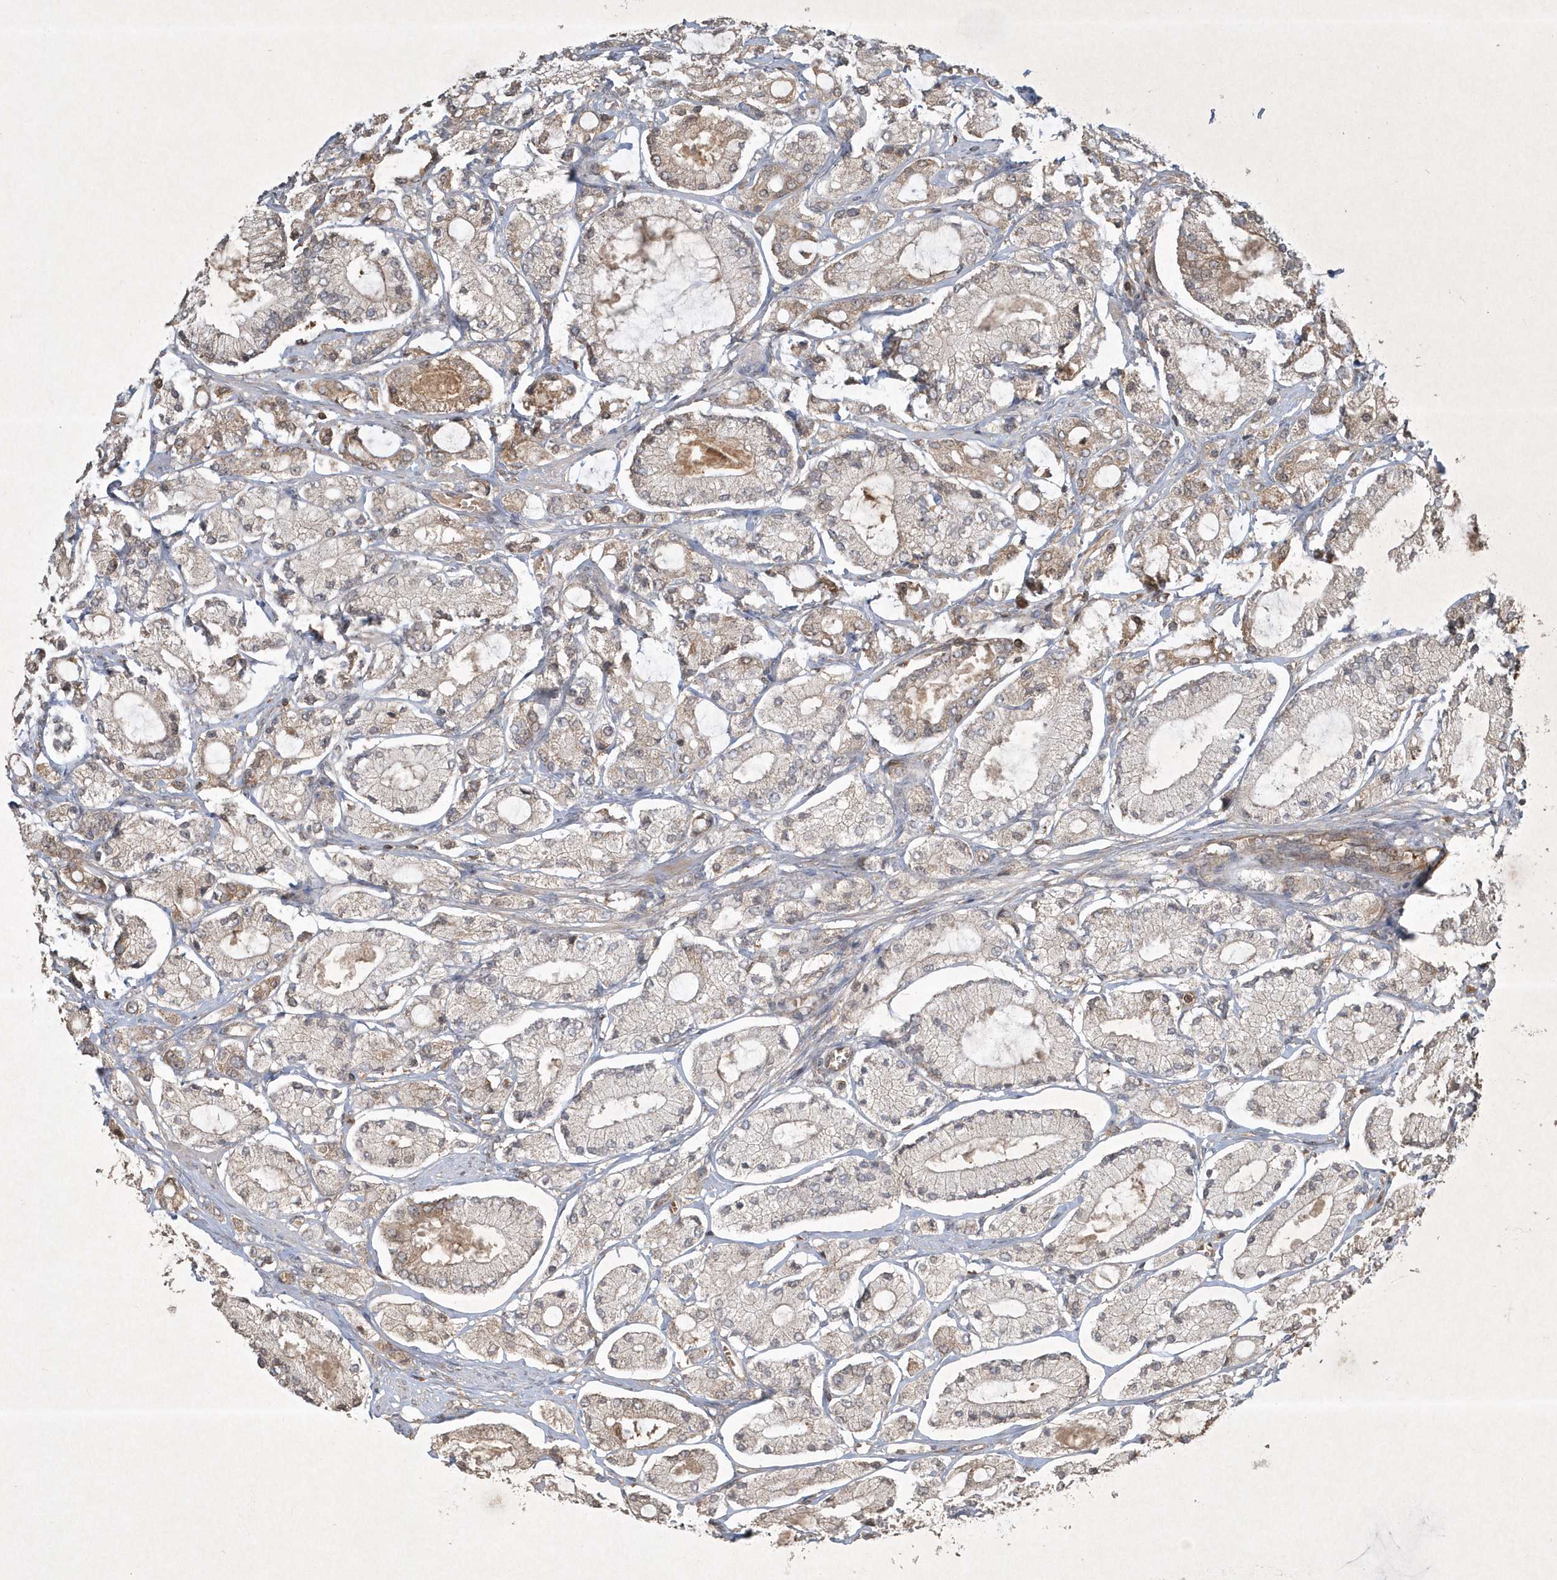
{"staining": {"intensity": "weak", "quantity": "25%-75%", "location": "cytoplasmic/membranous"}, "tissue": "prostate cancer", "cell_type": "Tumor cells", "image_type": "cancer", "snomed": [{"axis": "morphology", "description": "Adenocarcinoma, High grade"}, {"axis": "topography", "description": "Prostate"}], "caption": "Protein expression analysis of prostate cancer (high-grade adenocarcinoma) displays weak cytoplasmic/membranous positivity in about 25%-75% of tumor cells.", "gene": "PLTP", "patient": {"sex": "male", "age": 65}}